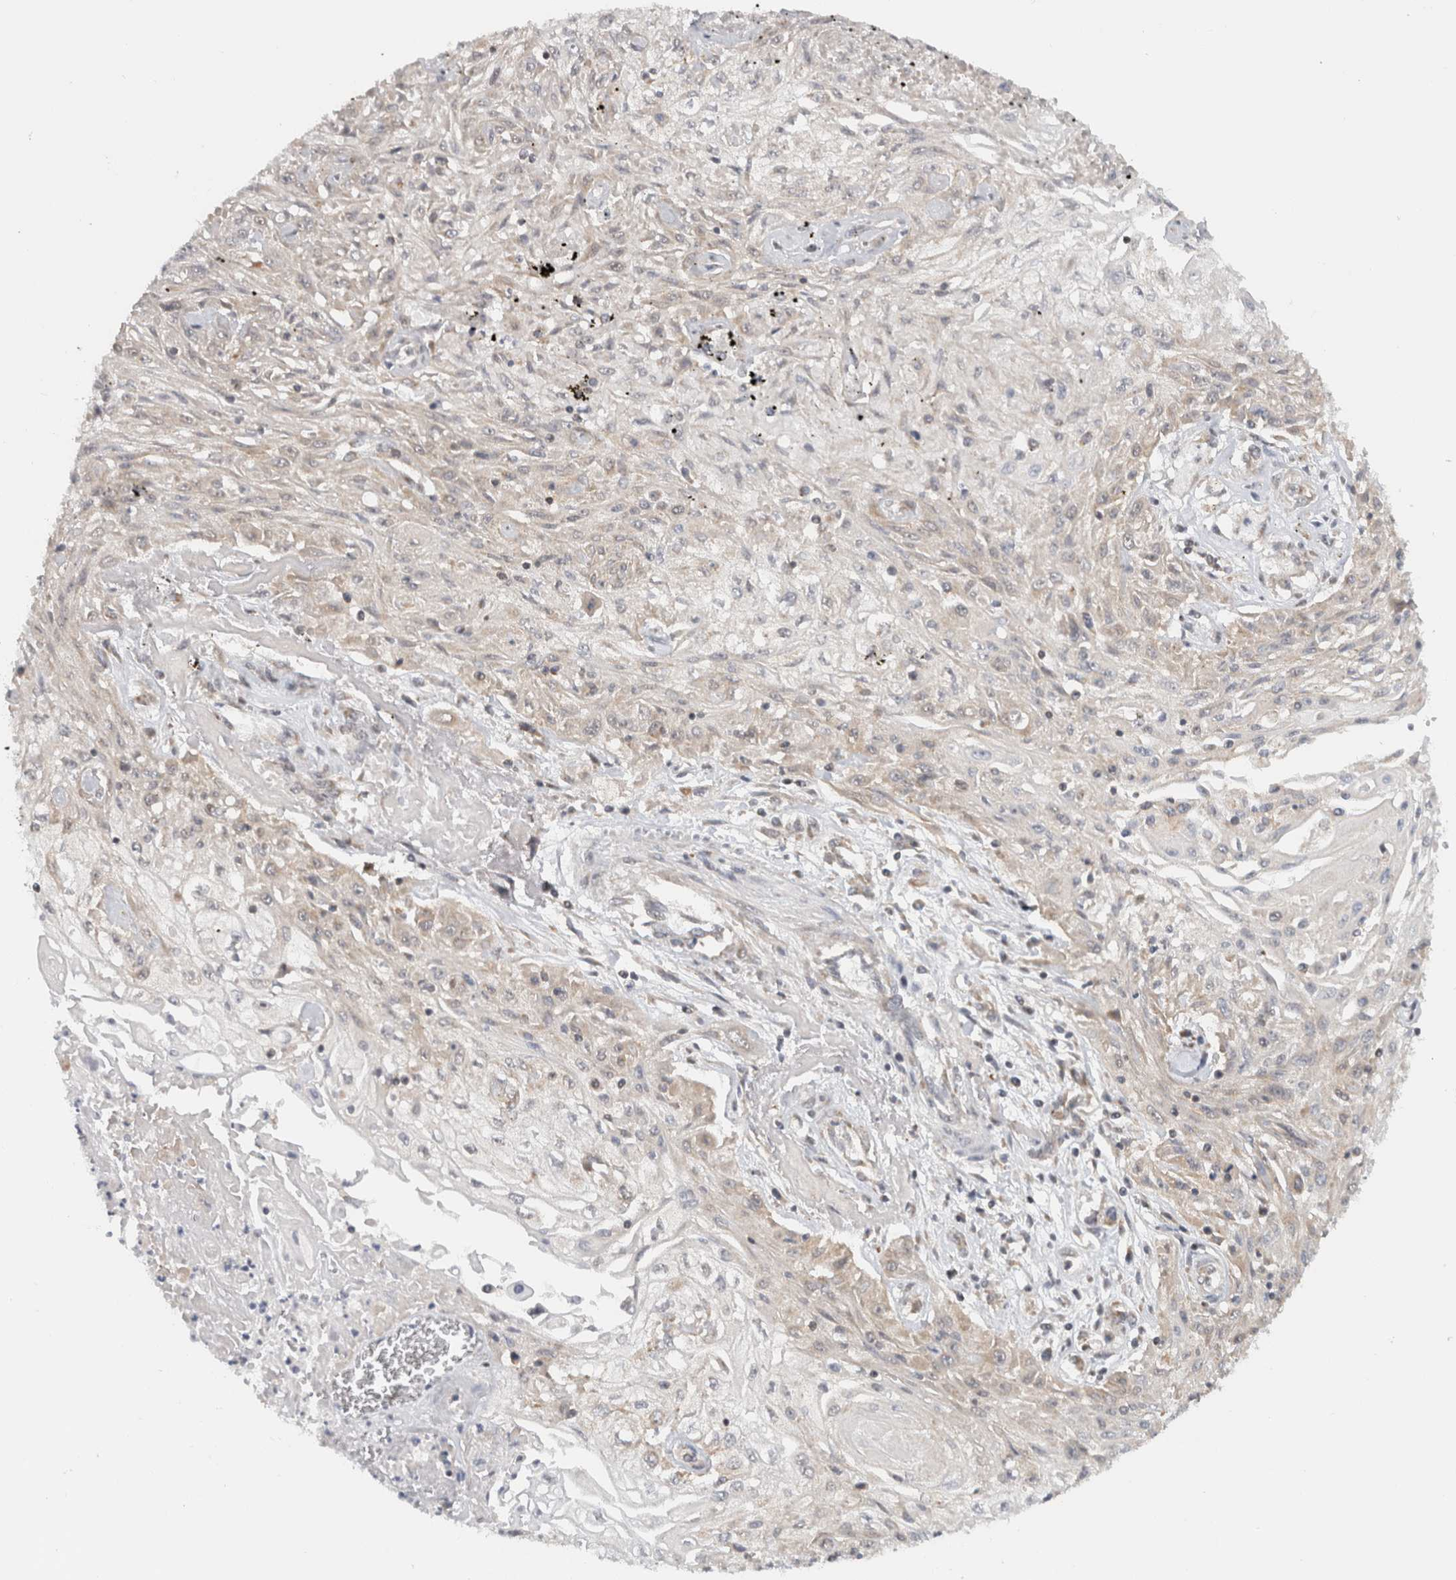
{"staining": {"intensity": "weak", "quantity": "<25%", "location": "cytoplasmic/membranous"}, "tissue": "skin cancer", "cell_type": "Tumor cells", "image_type": "cancer", "snomed": [{"axis": "morphology", "description": "Squamous cell carcinoma, NOS"}, {"axis": "morphology", "description": "Squamous cell carcinoma, metastatic, NOS"}, {"axis": "topography", "description": "Skin"}, {"axis": "topography", "description": "Lymph node"}], "caption": "This micrograph is of skin cancer stained with IHC to label a protein in brown with the nuclei are counter-stained blue. There is no positivity in tumor cells.", "gene": "CMC2", "patient": {"sex": "male", "age": 75}}